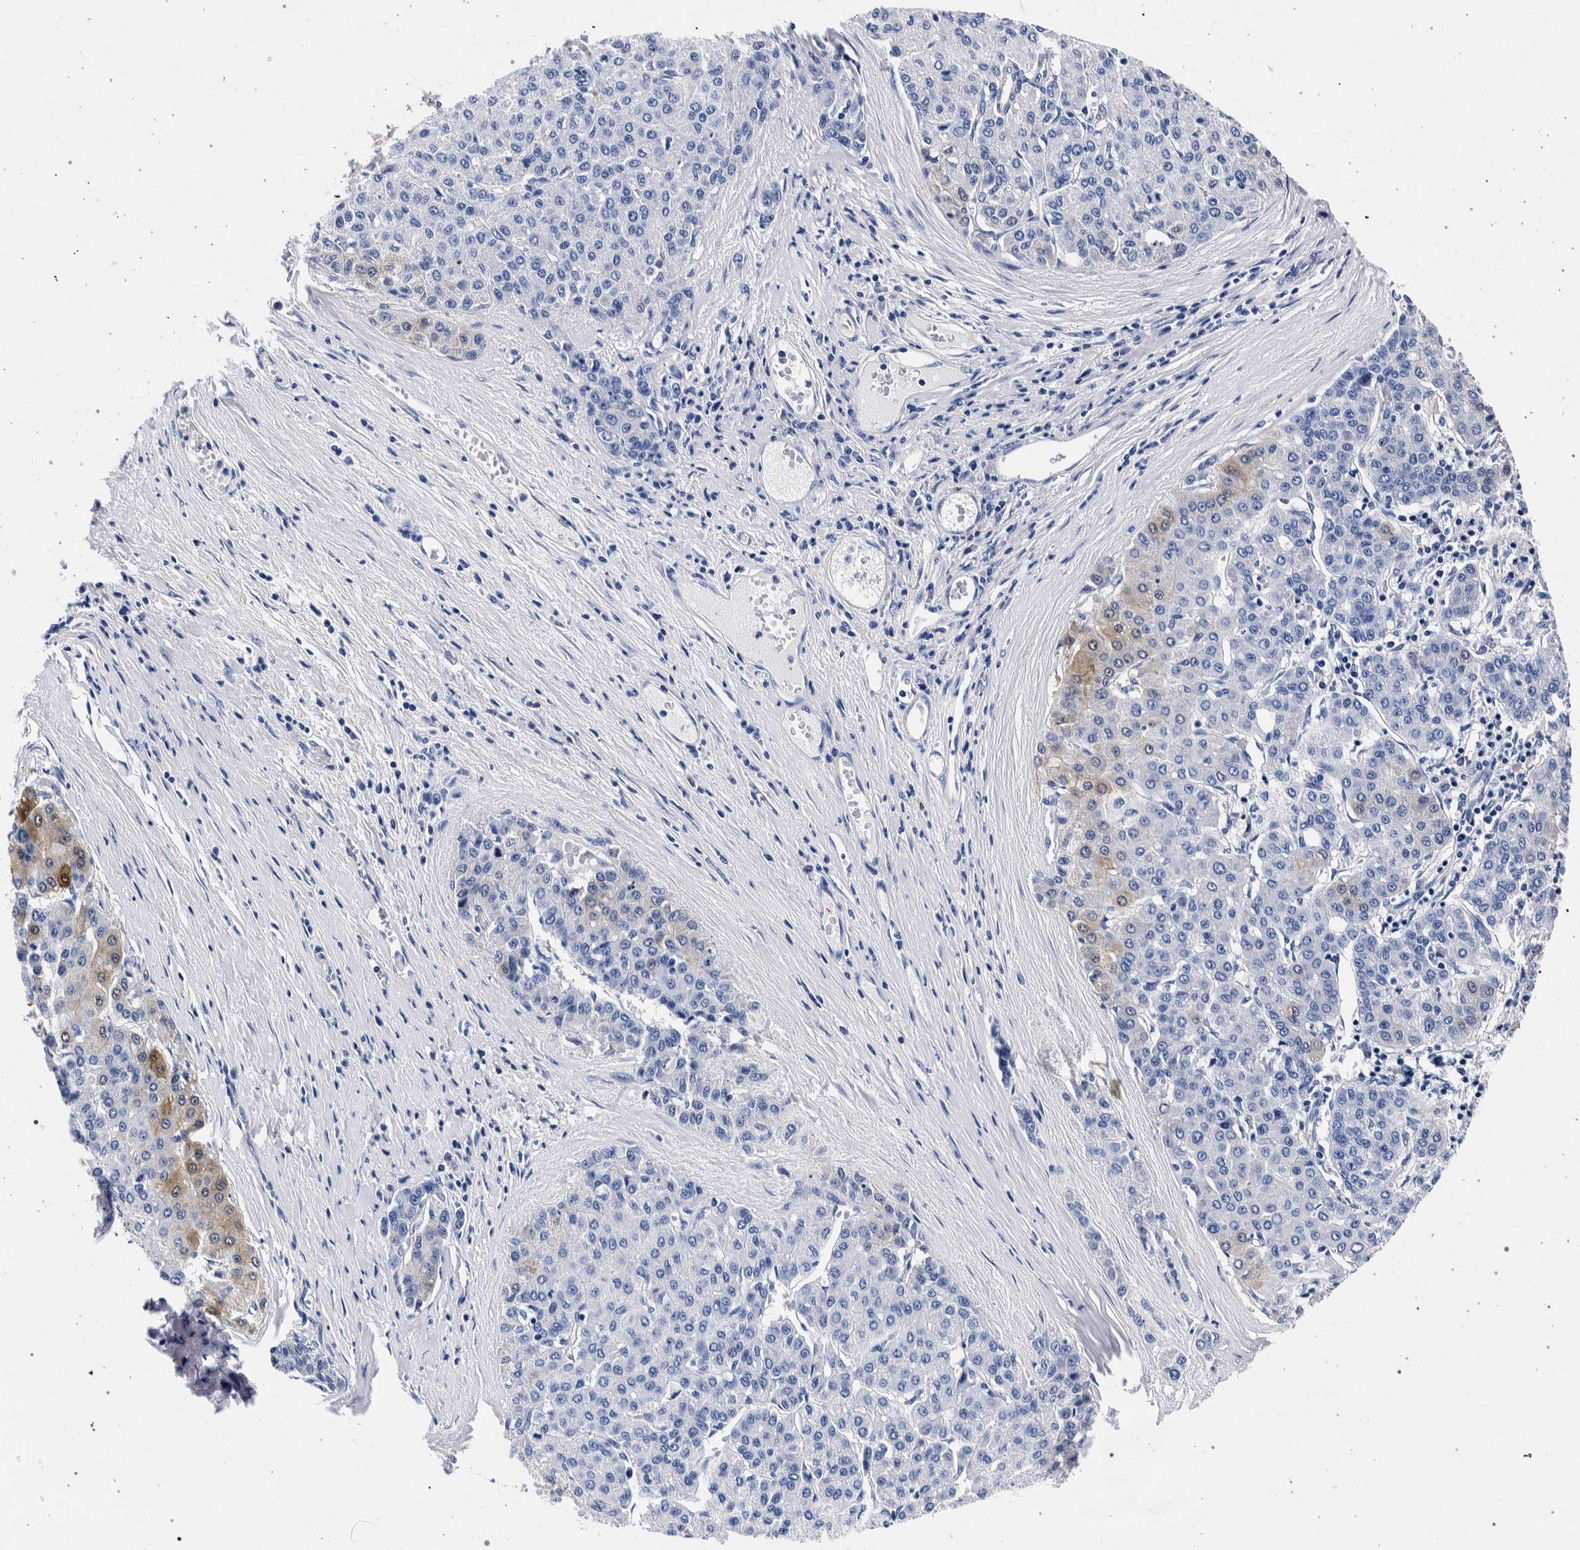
{"staining": {"intensity": "moderate", "quantity": "25%-75%", "location": "cytoplasmic/membranous"}, "tissue": "liver cancer", "cell_type": "Tumor cells", "image_type": "cancer", "snomed": [{"axis": "morphology", "description": "Carcinoma, Hepatocellular, NOS"}, {"axis": "topography", "description": "Liver"}], "caption": "Immunohistochemistry (IHC) histopathology image of neoplastic tissue: human liver hepatocellular carcinoma stained using immunohistochemistry (IHC) exhibits medium levels of moderate protein expression localized specifically in the cytoplasmic/membranous of tumor cells, appearing as a cytoplasmic/membranous brown color.", "gene": "NIBAN2", "patient": {"sex": "male", "age": 65}}